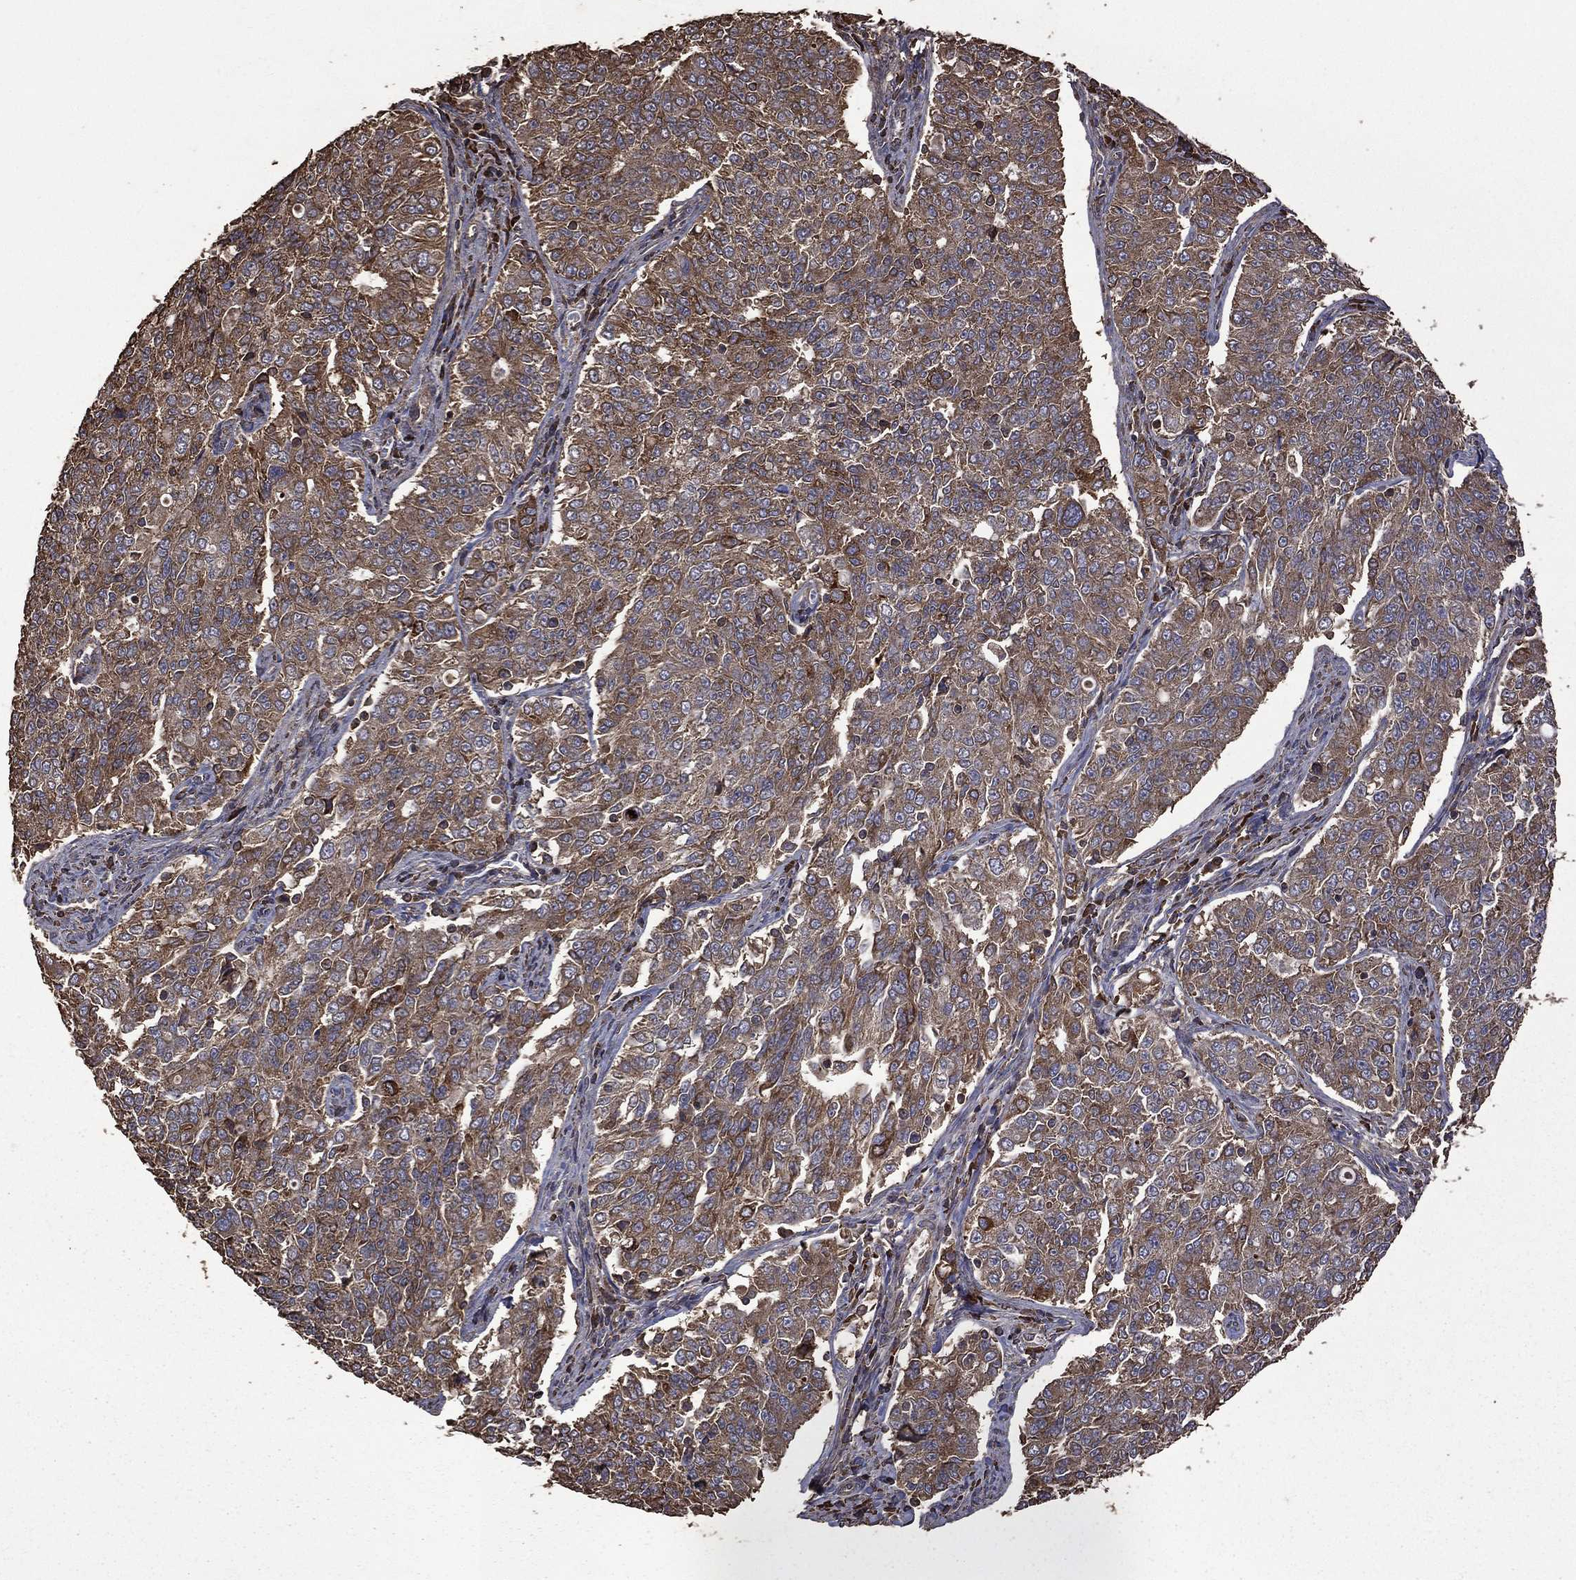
{"staining": {"intensity": "moderate", "quantity": ">75%", "location": "cytoplasmic/membranous"}, "tissue": "endometrial cancer", "cell_type": "Tumor cells", "image_type": "cancer", "snomed": [{"axis": "morphology", "description": "Adenocarcinoma, NOS"}, {"axis": "topography", "description": "Endometrium"}], "caption": "Tumor cells display medium levels of moderate cytoplasmic/membranous expression in about >75% of cells in human endometrial cancer. Immunohistochemistry stains the protein of interest in brown and the nuclei are stained blue.", "gene": "METTL27", "patient": {"sex": "female", "age": 43}}